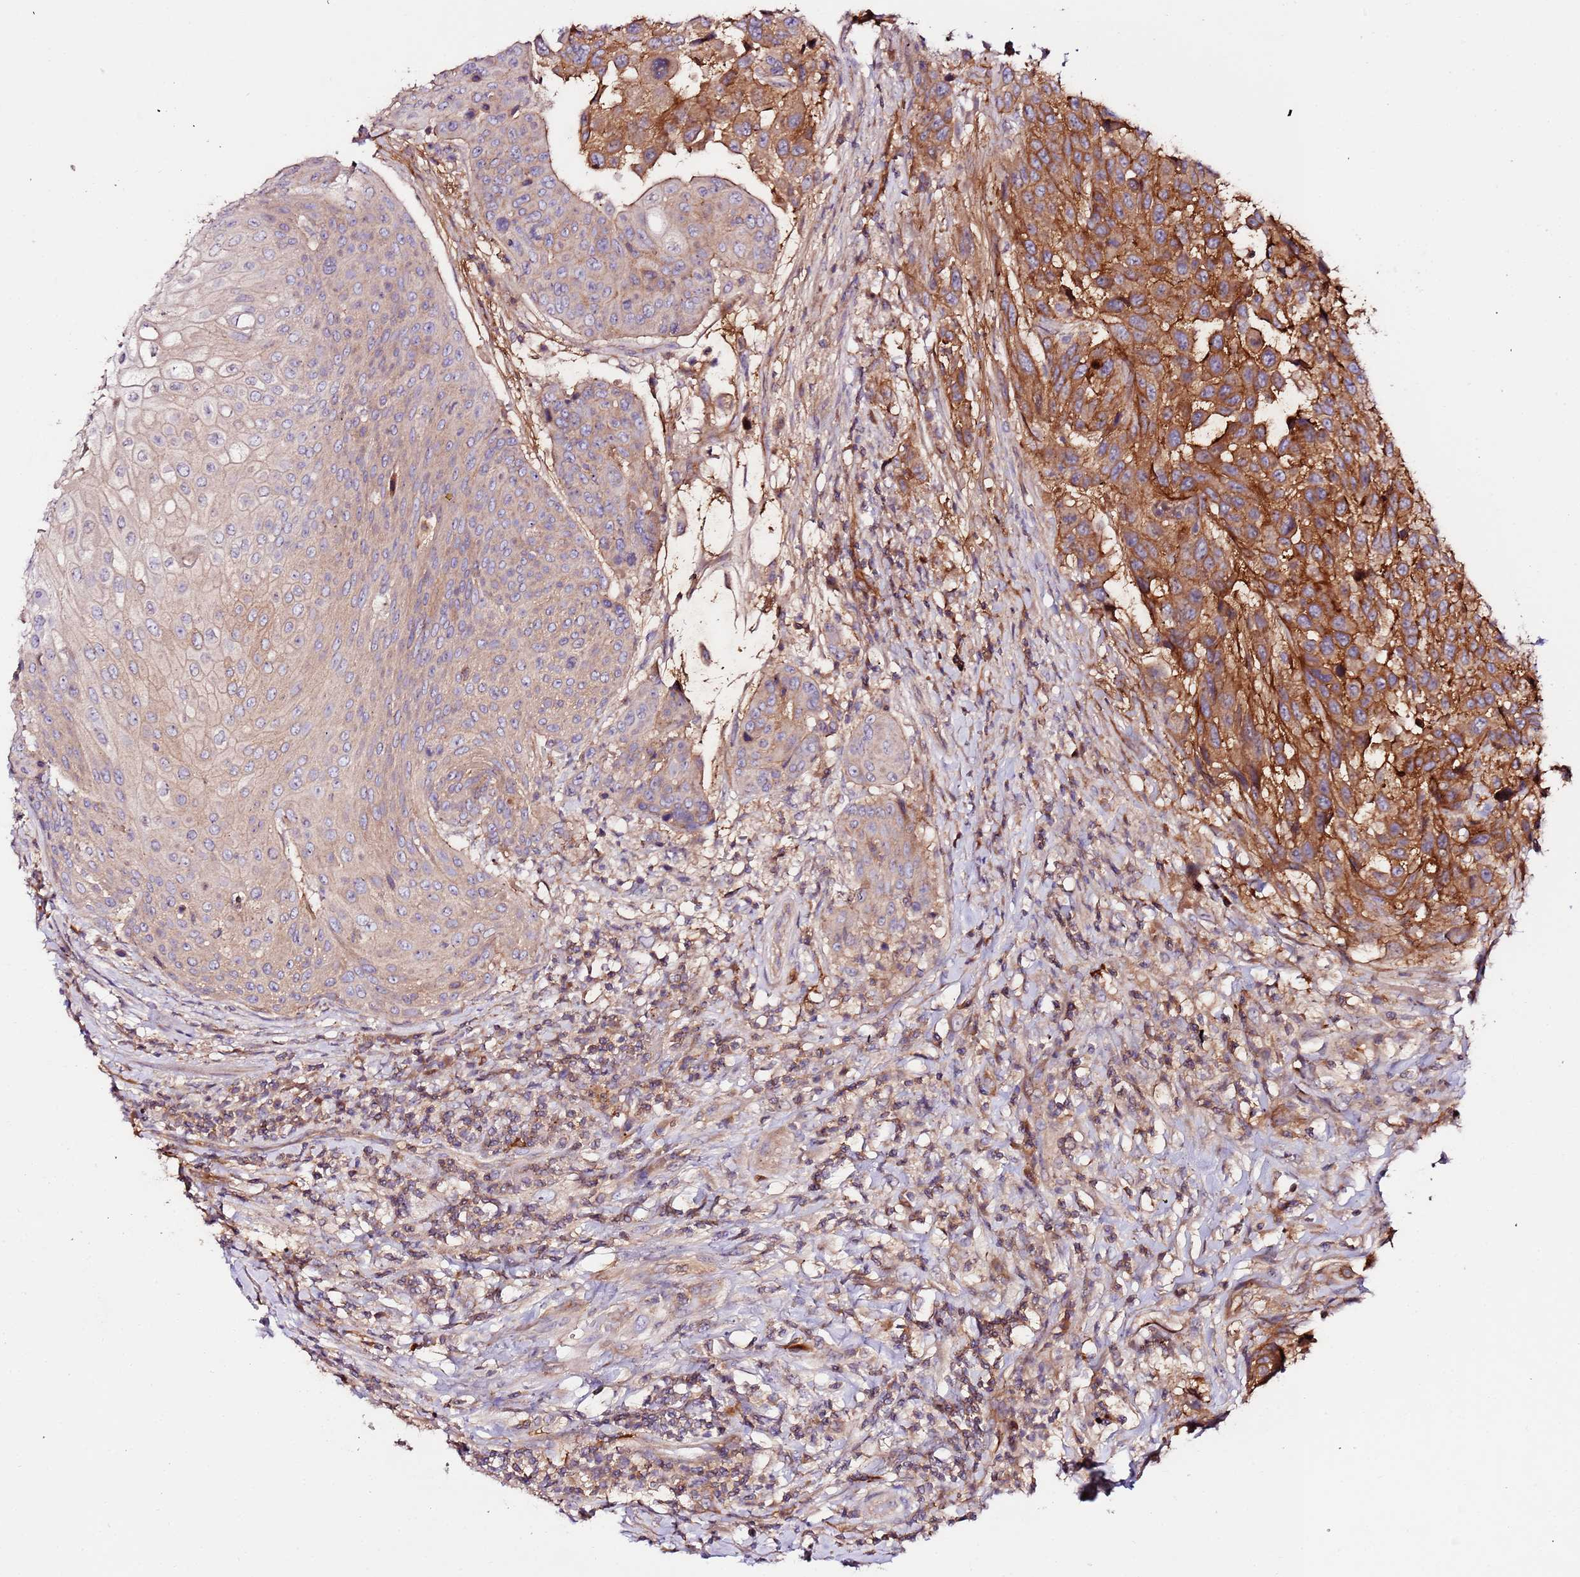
{"staining": {"intensity": "strong", "quantity": ">75%", "location": "cytoplasmic/membranous"}, "tissue": "urothelial cancer", "cell_type": "Tumor cells", "image_type": "cancer", "snomed": [{"axis": "morphology", "description": "Urothelial carcinoma, High grade"}, {"axis": "topography", "description": "Urinary bladder"}], "caption": "Immunohistochemistry (IHC) of human urothelial cancer exhibits high levels of strong cytoplasmic/membranous staining in approximately >75% of tumor cells.", "gene": "FLVCR1", "patient": {"sex": "female", "age": 70}}